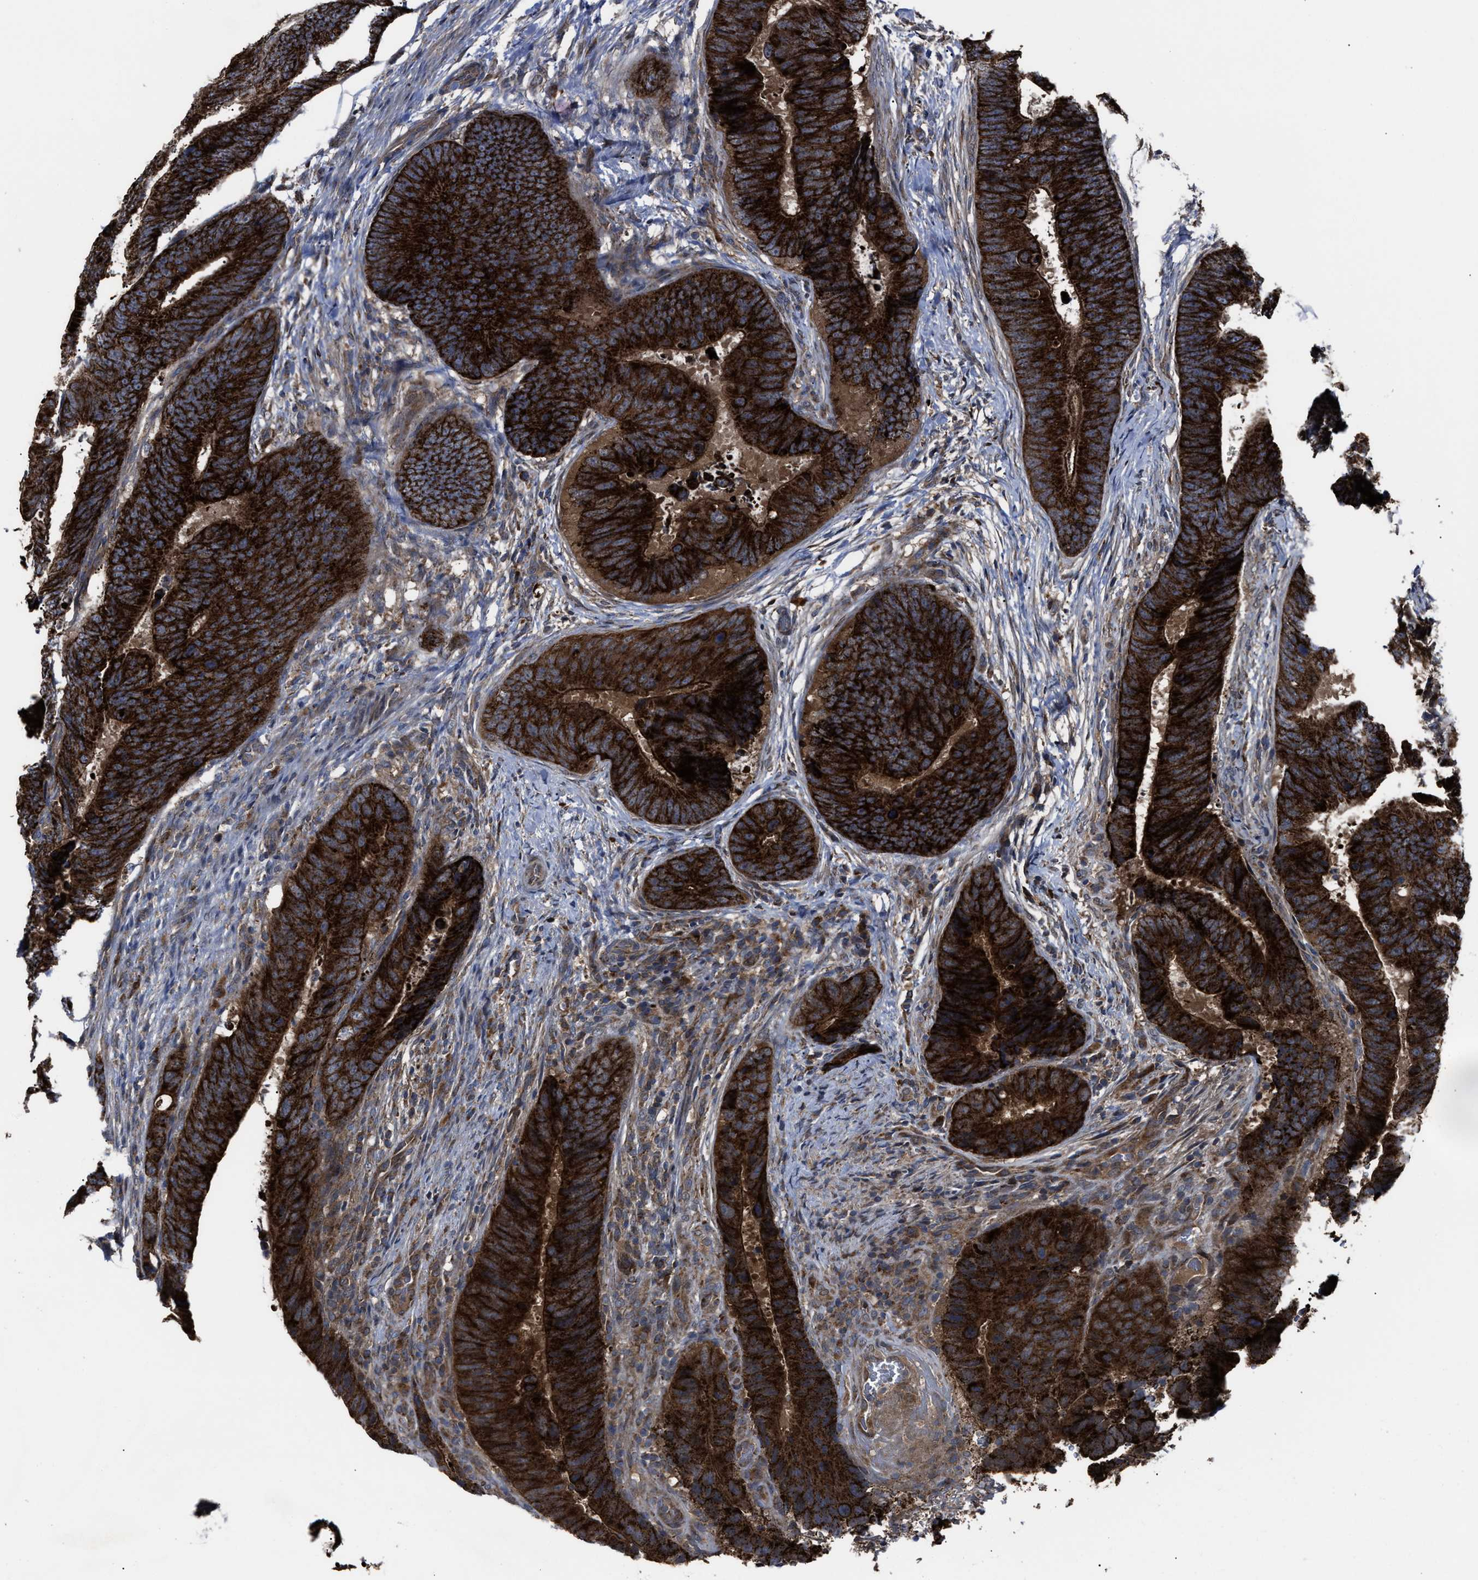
{"staining": {"intensity": "strong", "quantity": ">75%", "location": "cytoplasmic/membranous"}, "tissue": "colorectal cancer", "cell_type": "Tumor cells", "image_type": "cancer", "snomed": [{"axis": "morphology", "description": "Adenocarcinoma, NOS"}, {"axis": "topography", "description": "Colon"}], "caption": "A brown stain highlights strong cytoplasmic/membranous staining of a protein in human adenocarcinoma (colorectal) tumor cells.", "gene": "PASK", "patient": {"sex": "male", "age": 56}}